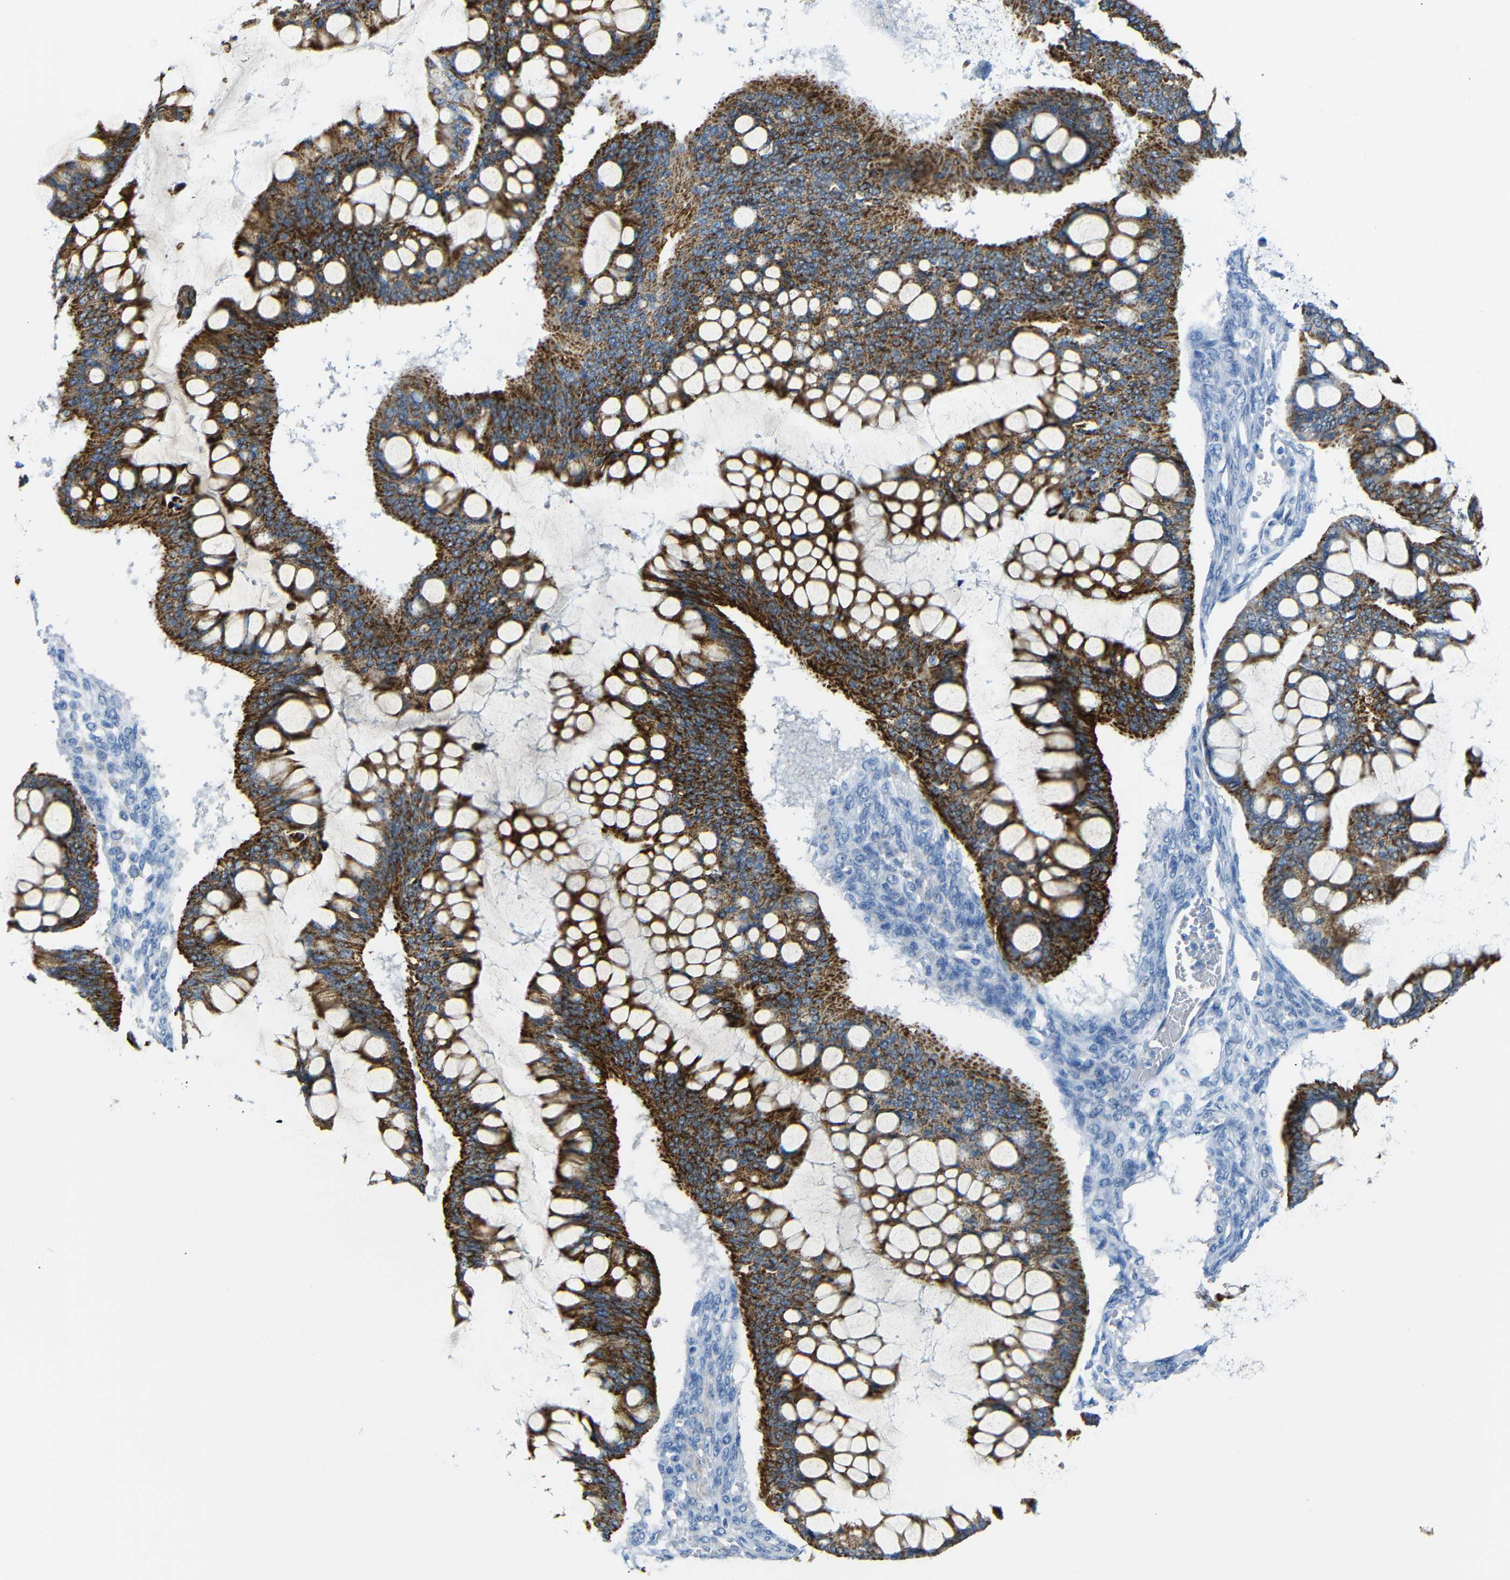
{"staining": {"intensity": "strong", "quantity": ">75%", "location": "cytoplasmic/membranous"}, "tissue": "ovarian cancer", "cell_type": "Tumor cells", "image_type": "cancer", "snomed": [{"axis": "morphology", "description": "Cystadenocarcinoma, mucinous, NOS"}, {"axis": "topography", "description": "Ovary"}], "caption": "Ovarian mucinous cystadenocarcinoma stained with immunohistochemistry exhibits strong cytoplasmic/membranous expression in approximately >75% of tumor cells.", "gene": "C15orf48", "patient": {"sex": "female", "age": 73}}